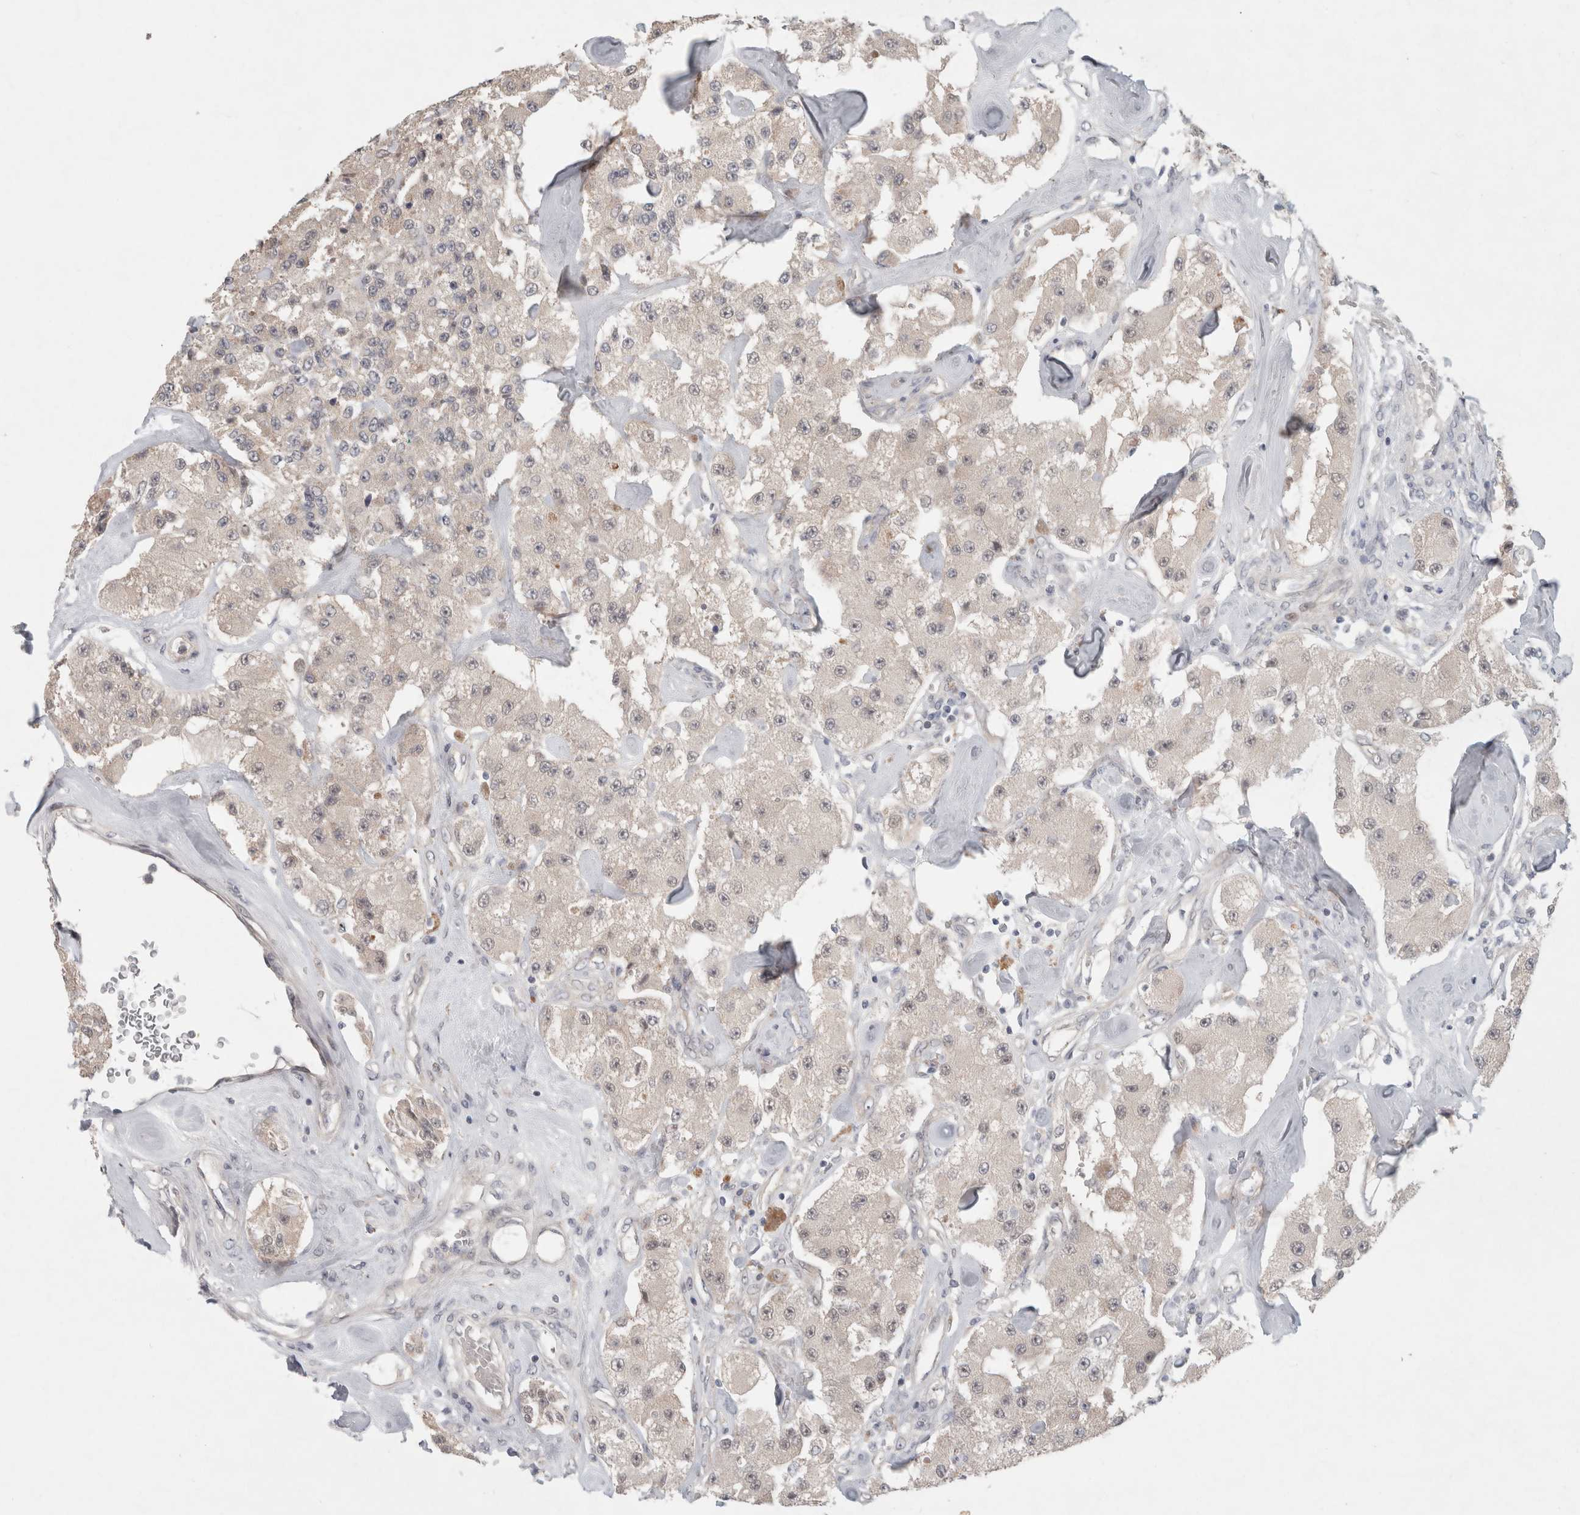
{"staining": {"intensity": "weak", "quantity": "<25%", "location": "cytoplasmic/membranous"}, "tissue": "carcinoid", "cell_type": "Tumor cells", "image_type": "cancer", "snomed": [{"axis": "morphology", "description": "Carcinoid, malignant, NOS"}, {"axis": "topography", "description": "Pancreas"}], "caption": "Tumor cells are negative for protein expression in human malignant carcinoid.", "gene": "RASAL2", "patient": {"sex": "male", "age": 41}}